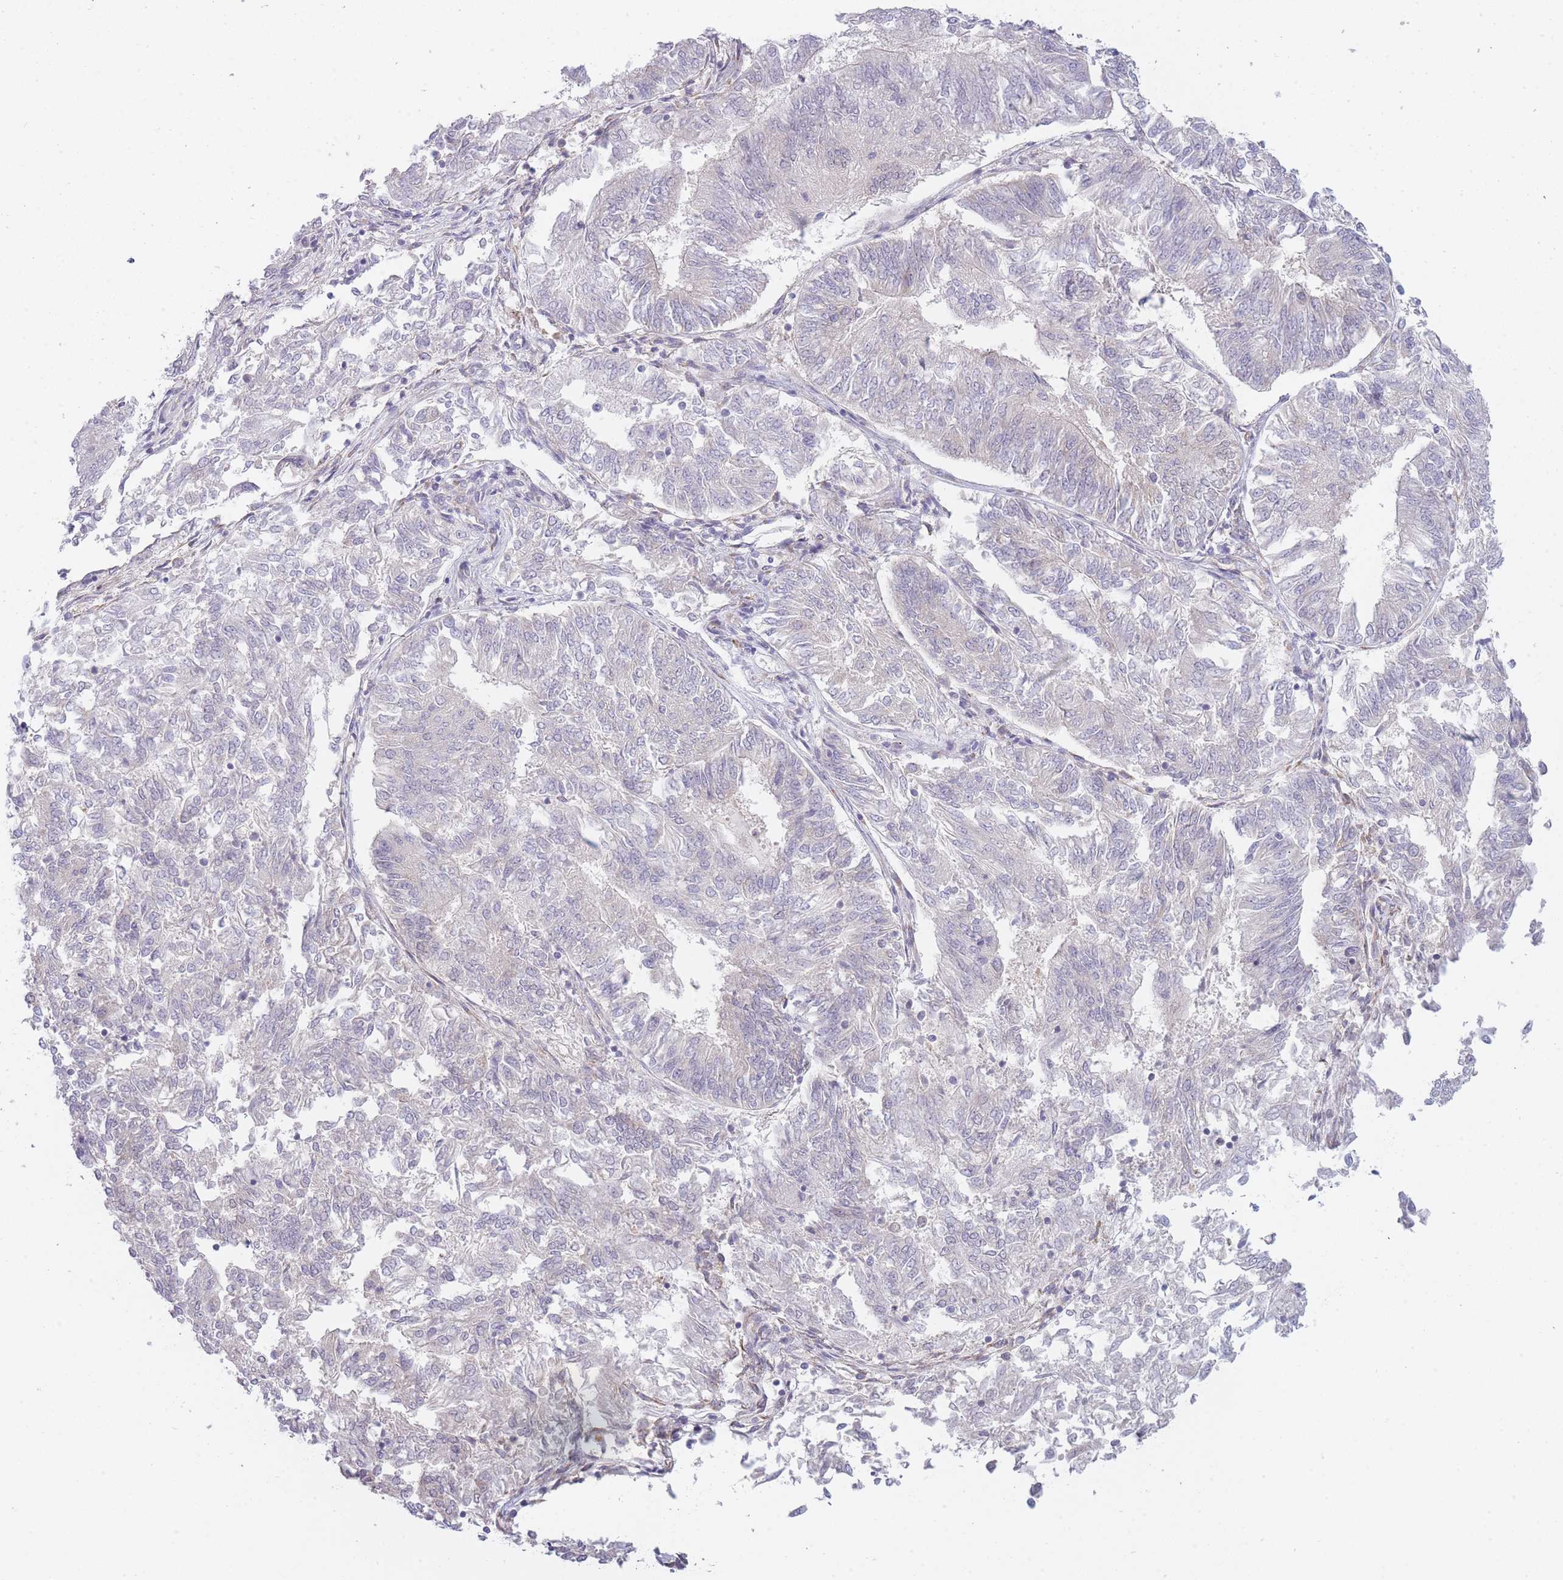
{"staining": {"intensity": "negative", "quantity": "none", "location": "none"}, "tissue": "endometrial cancer", "cell_type": "Tumor cells", "image_type": "cancer", "snomed": [{"axis": "morphology", "description": "Adenocarcinoma, NOS"}, {"axis": "topography", "description": "Endometrium"}], "caption": "A histopathology image of human adenocarcinoma (endometrial) is negative for staining in tumor cells. Brightfield microscopy of immunohistochemistry stained with DAB (3,3'-diaminobenzidine) (brown) and hematoxylin (blue), captured at high magnification.", "gene": "OR5L2", "patient": {"sex": "female", "age": 58}}